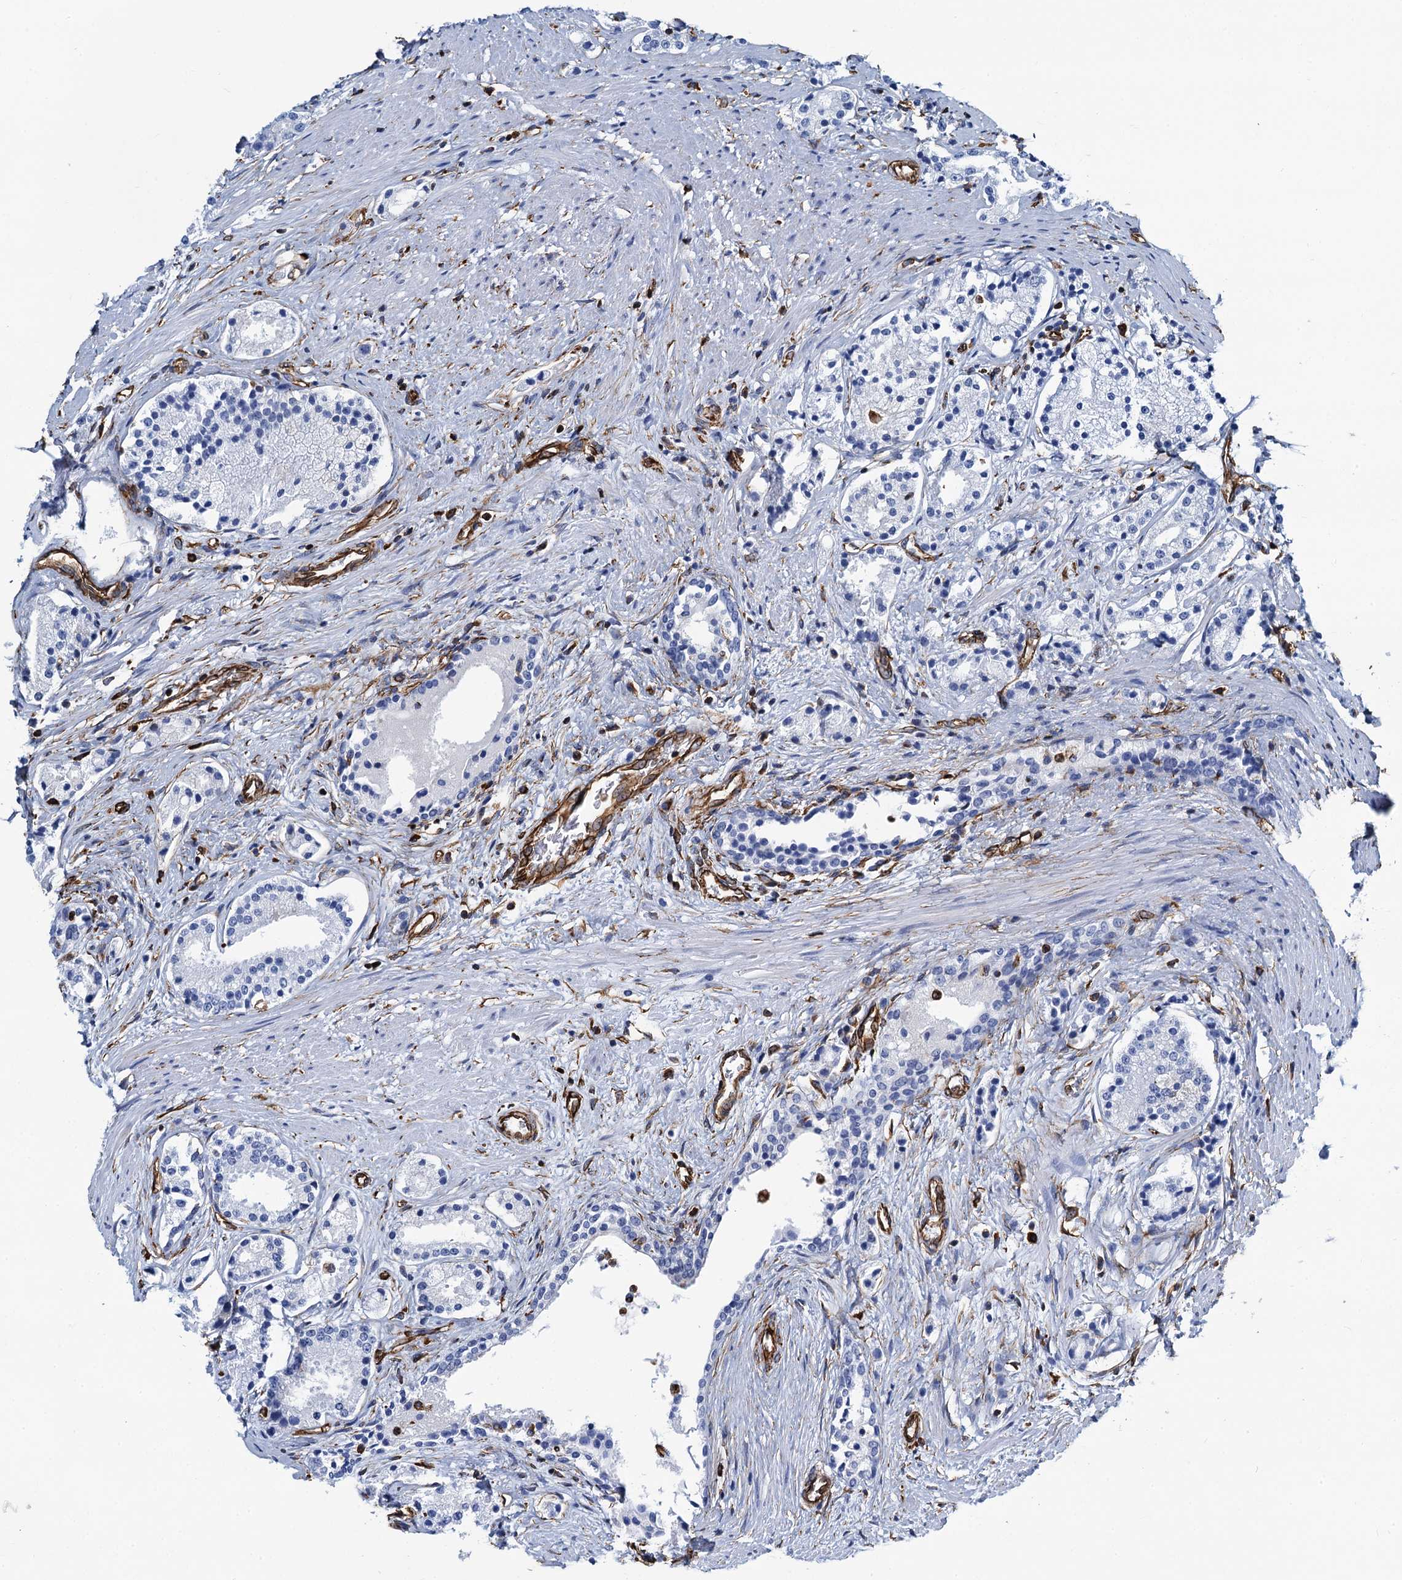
{"staining": {"intensity": "negative", "quantity": "none", "location": "none"}, "tissue": "prostate cancer", "cell_type": "Tumor cells", "image_type": "cancer", "snomed": [{"axis": "morphology", "description": "Adenocarcinoma, High grade"}, {"axis": "topography", "description": "Prostate"}], "caption": "Immunohistochemical staining of adenocarcinoma (high-grade) (prostate) exhibits no significant staining in tumor cells.", "gene": "PGM2", "patient": {"sex": "male", "age": 69}}